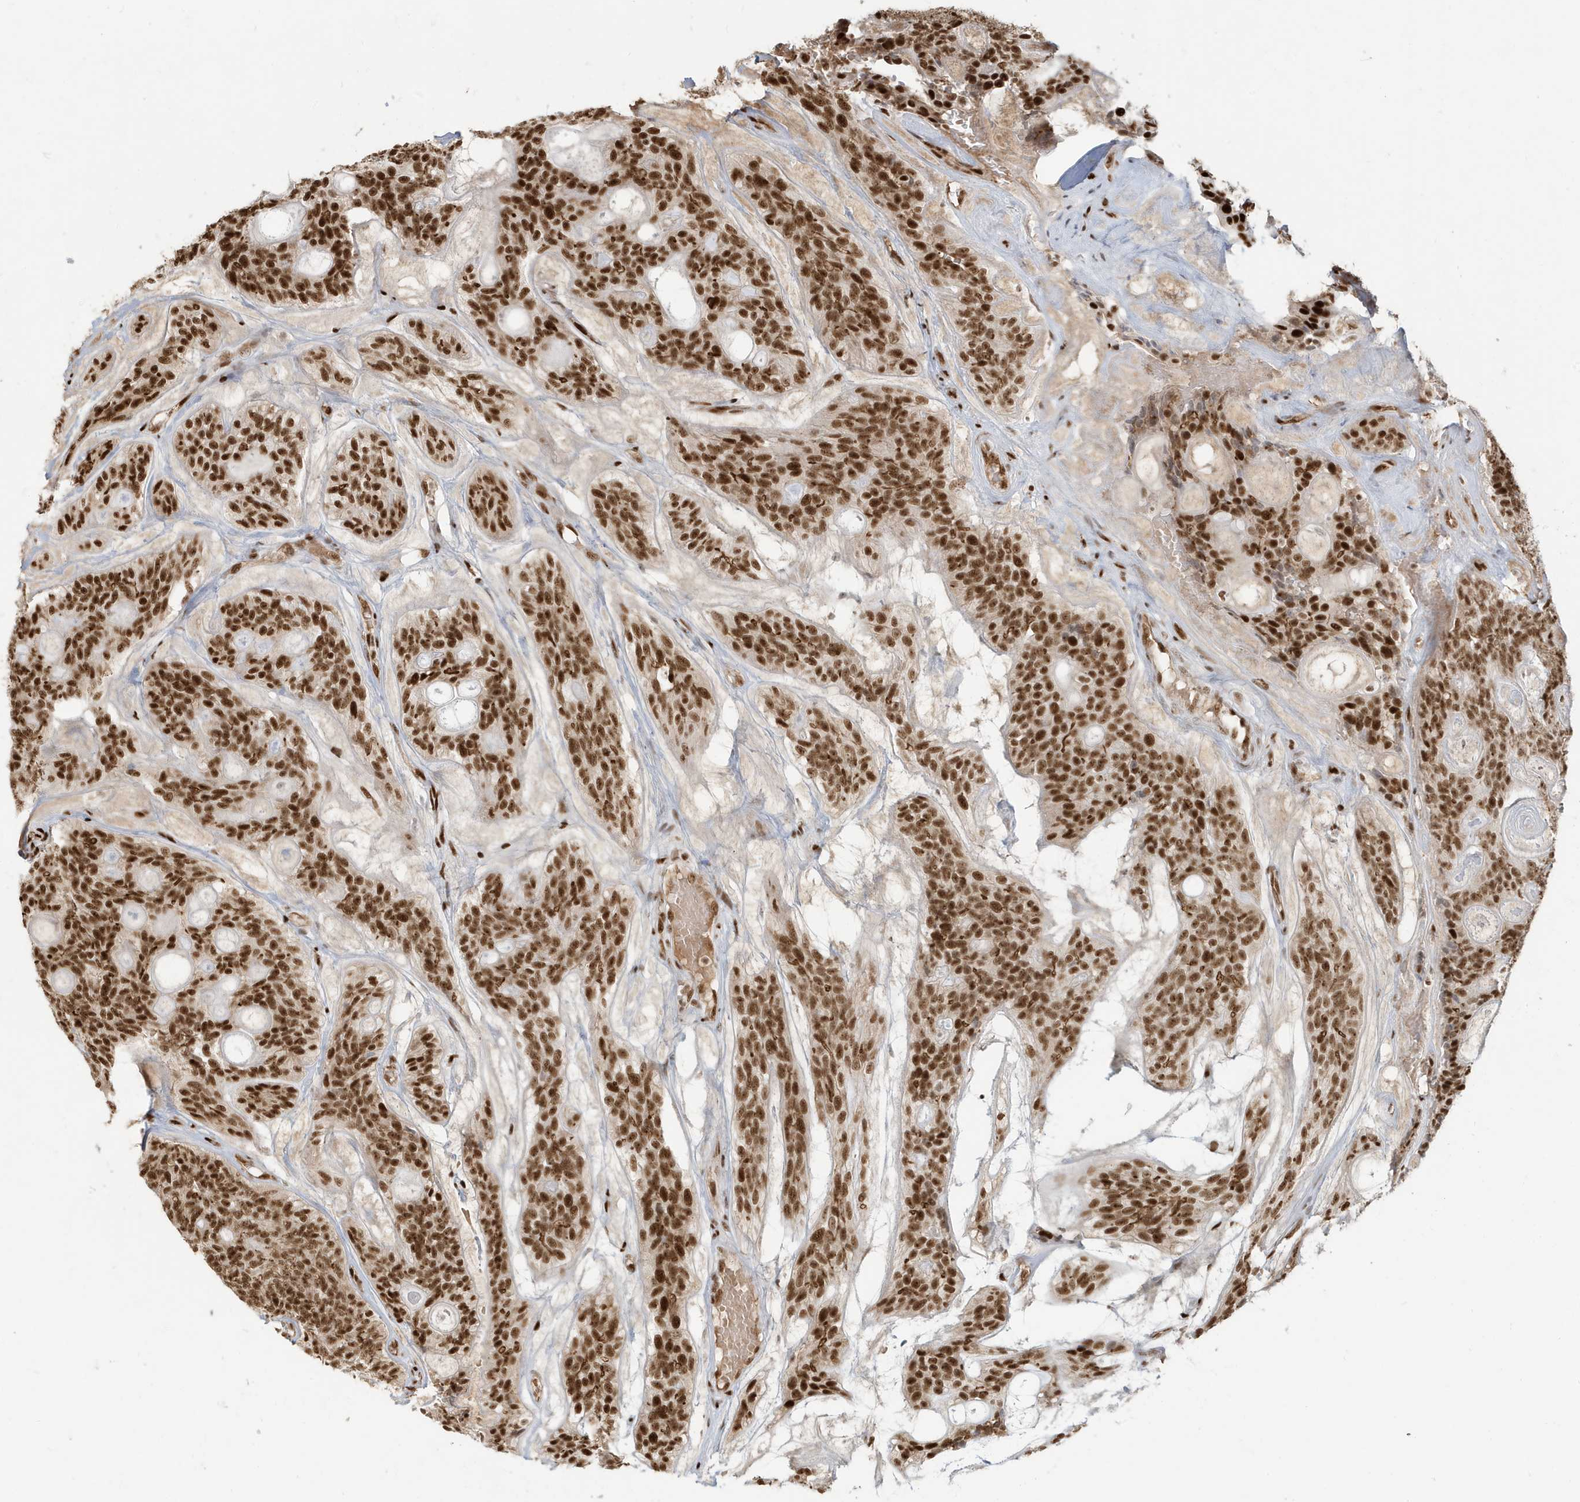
{"staining": {"intensity": "strong", "quantity": ">75%", "location": "nuclear"}, "tissue": "head and neck cancer", "cell_type": "Tumor cells", "image_type": "cancer", "snomed": [{"axis": "morphology", "description": "Adenocarcinoma, NOS"}, {"axis": "topography", "description": "Head-Neck"}], "caption": "Head and neck cancer (adenocarcinoma) stained with a brown dye displays strong nuclear positive expression in approximately >75% of tumor cells.", "gene": "CKS2", "patient": {"sex": "male", "age": 66}}